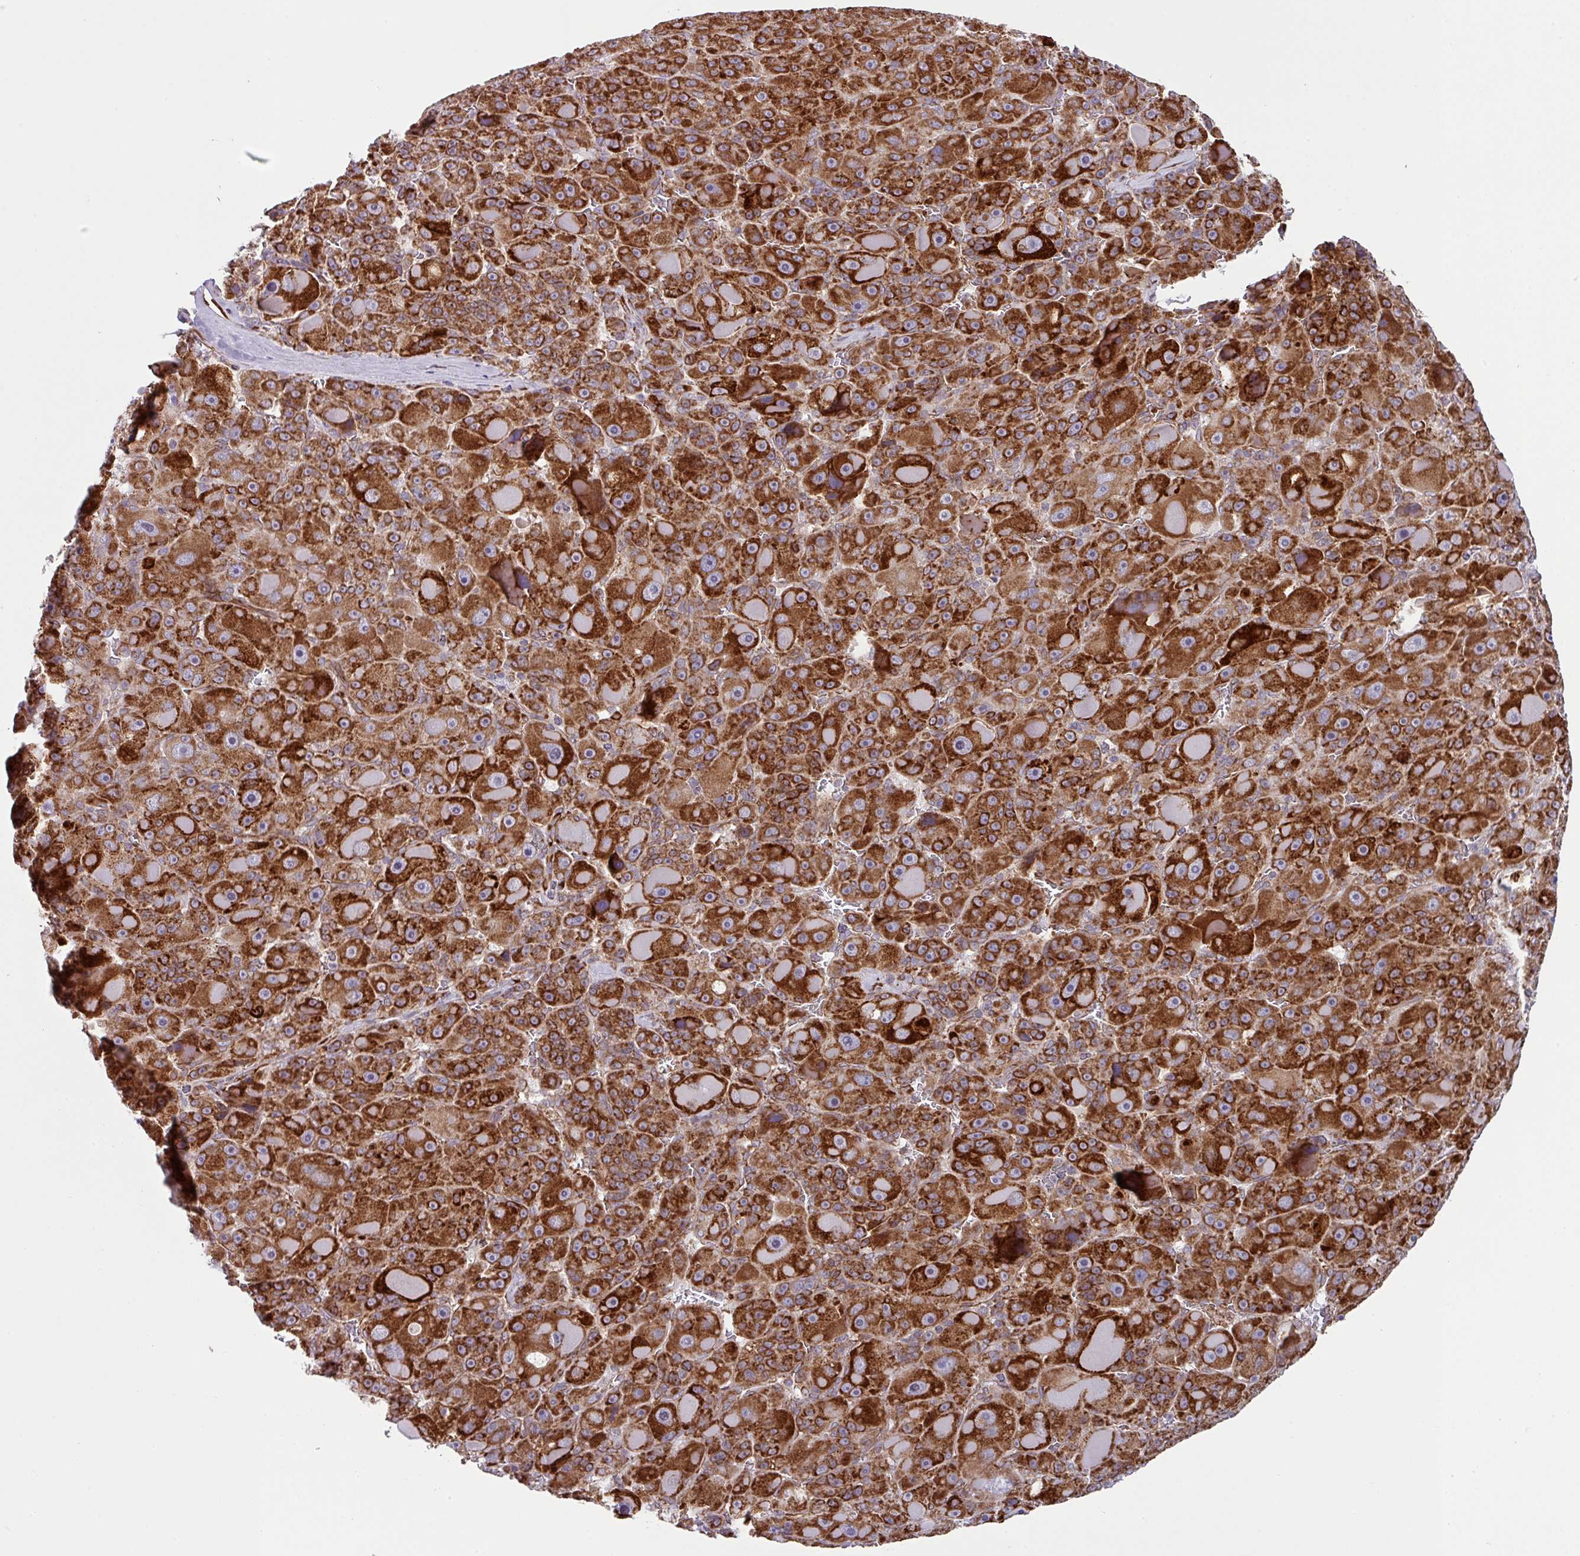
{"staining": {"intensity": "strong", "quantity": ">75%", "location": "cytoplasmic/membranous"}, "tissue": "liver cancer", "cell_type": "Tumor cells", "image_type": "cancer", "snomed": [{"axis": "morphology", "description": "Carcinoma, Hepatocellular, NOS"}, {"axis": "topography", "description": "Liver"}], "caption": "Tumor cells display high levels of strong cytoplasmic/membranous staining in about >75% of cells in human liver cancer (hepatocellular carcinoma).", "gene": "SLC39A7", "patient": {"sex": "male", "age": 76}}